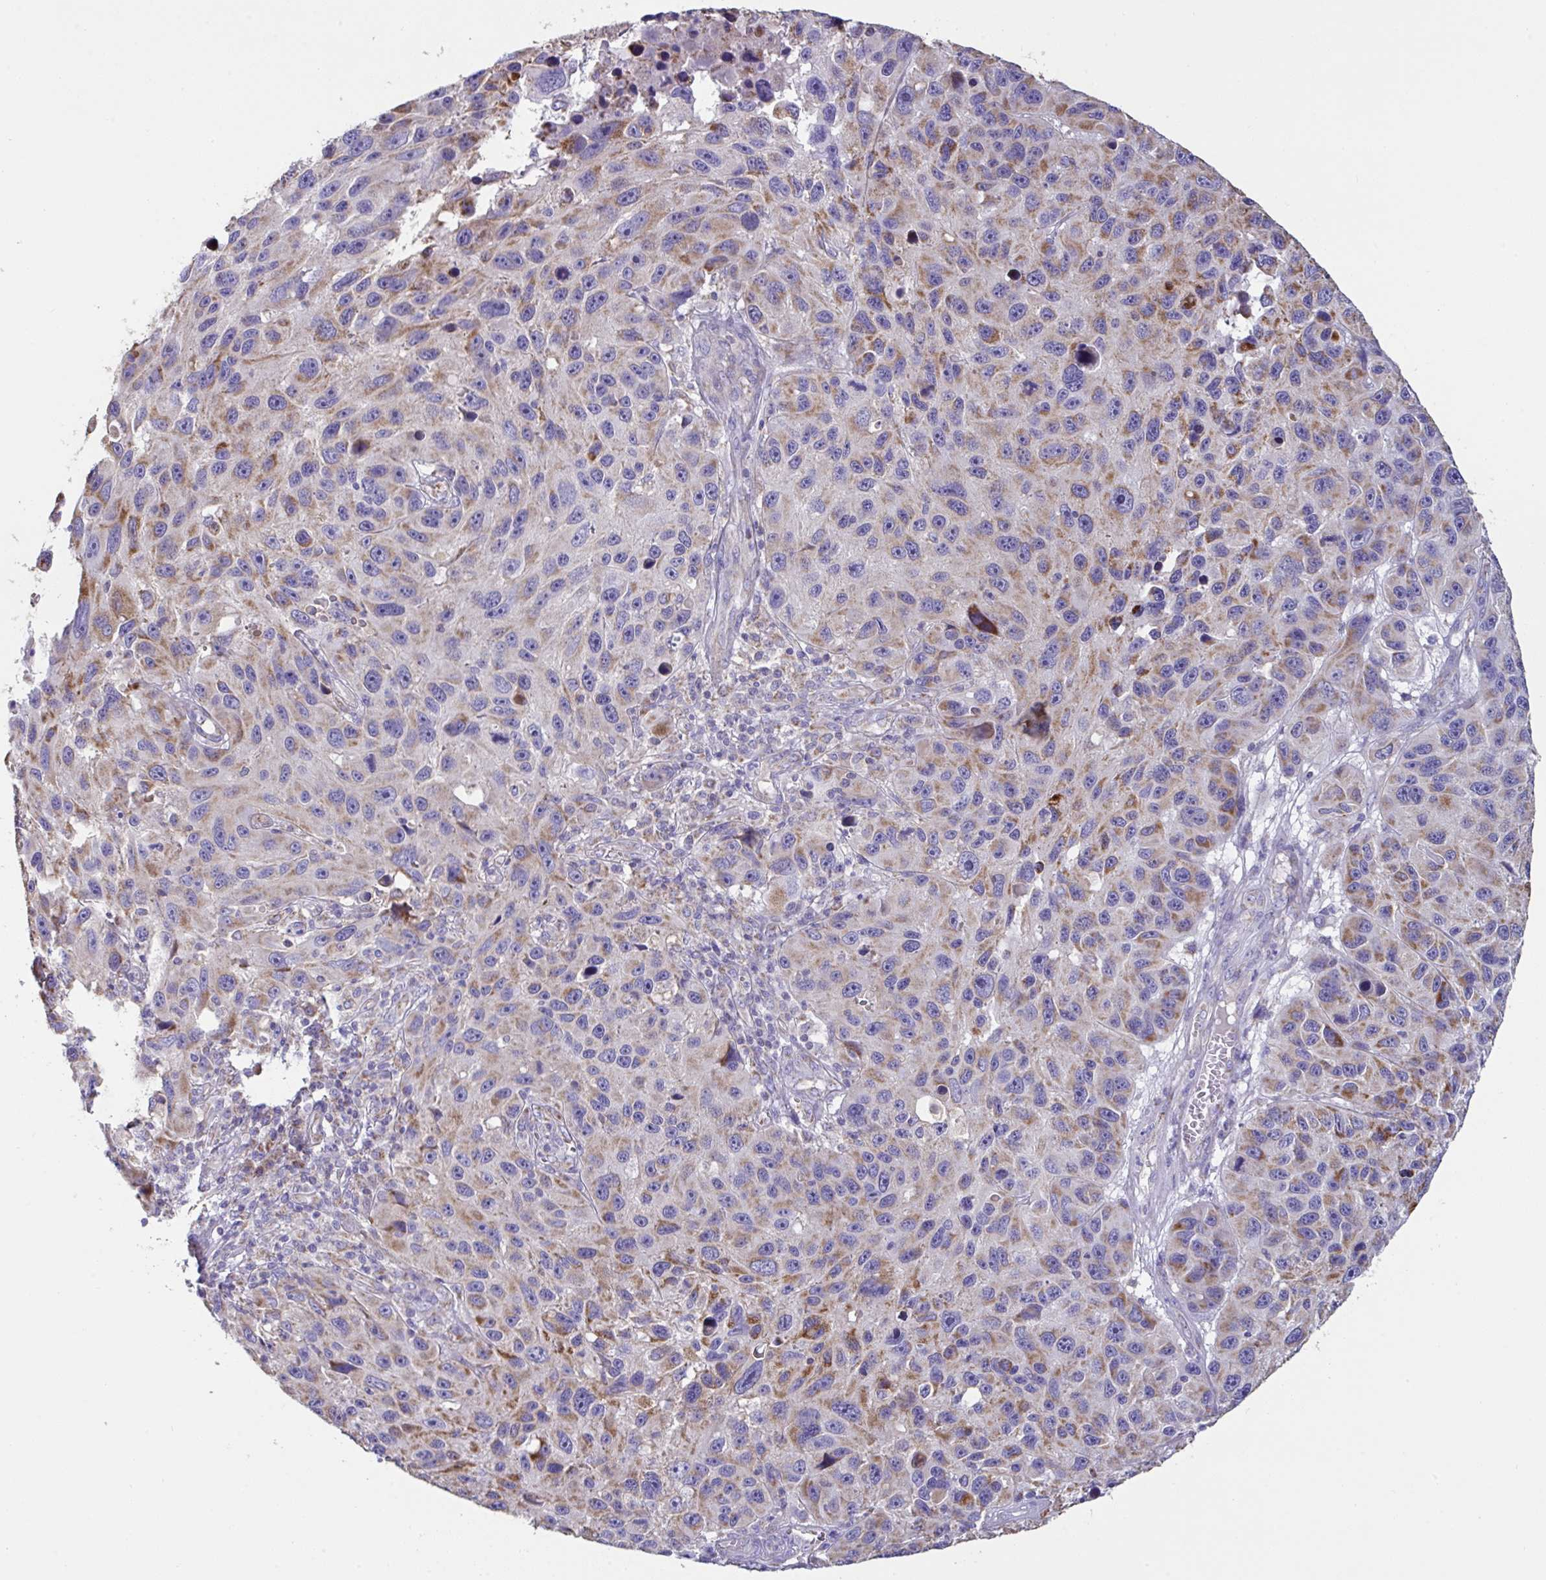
{"staining": {"intensity": "moderate", "quantity": "25%-75%", "location": "cytoplasmic/membranous"}, "tissue": "melanoma", "cell_type": "Tumor cells", "image_type": "cancer", "snomed": [{"axis": "morphology", "description": "Malignant melanoma, NOS"}, {"axis": "topography", "description": "Skin"}], "caption": "Immunohistochemistry (IHC) micrograph of melanoma stained for a protein (brown), which demonstrates medium levels of moderate cytoplasmic/membranous staining in about 25%-75% of tumor cells.", "gene": "DOK7", "patient": {"sex": "male", "age": 53}}